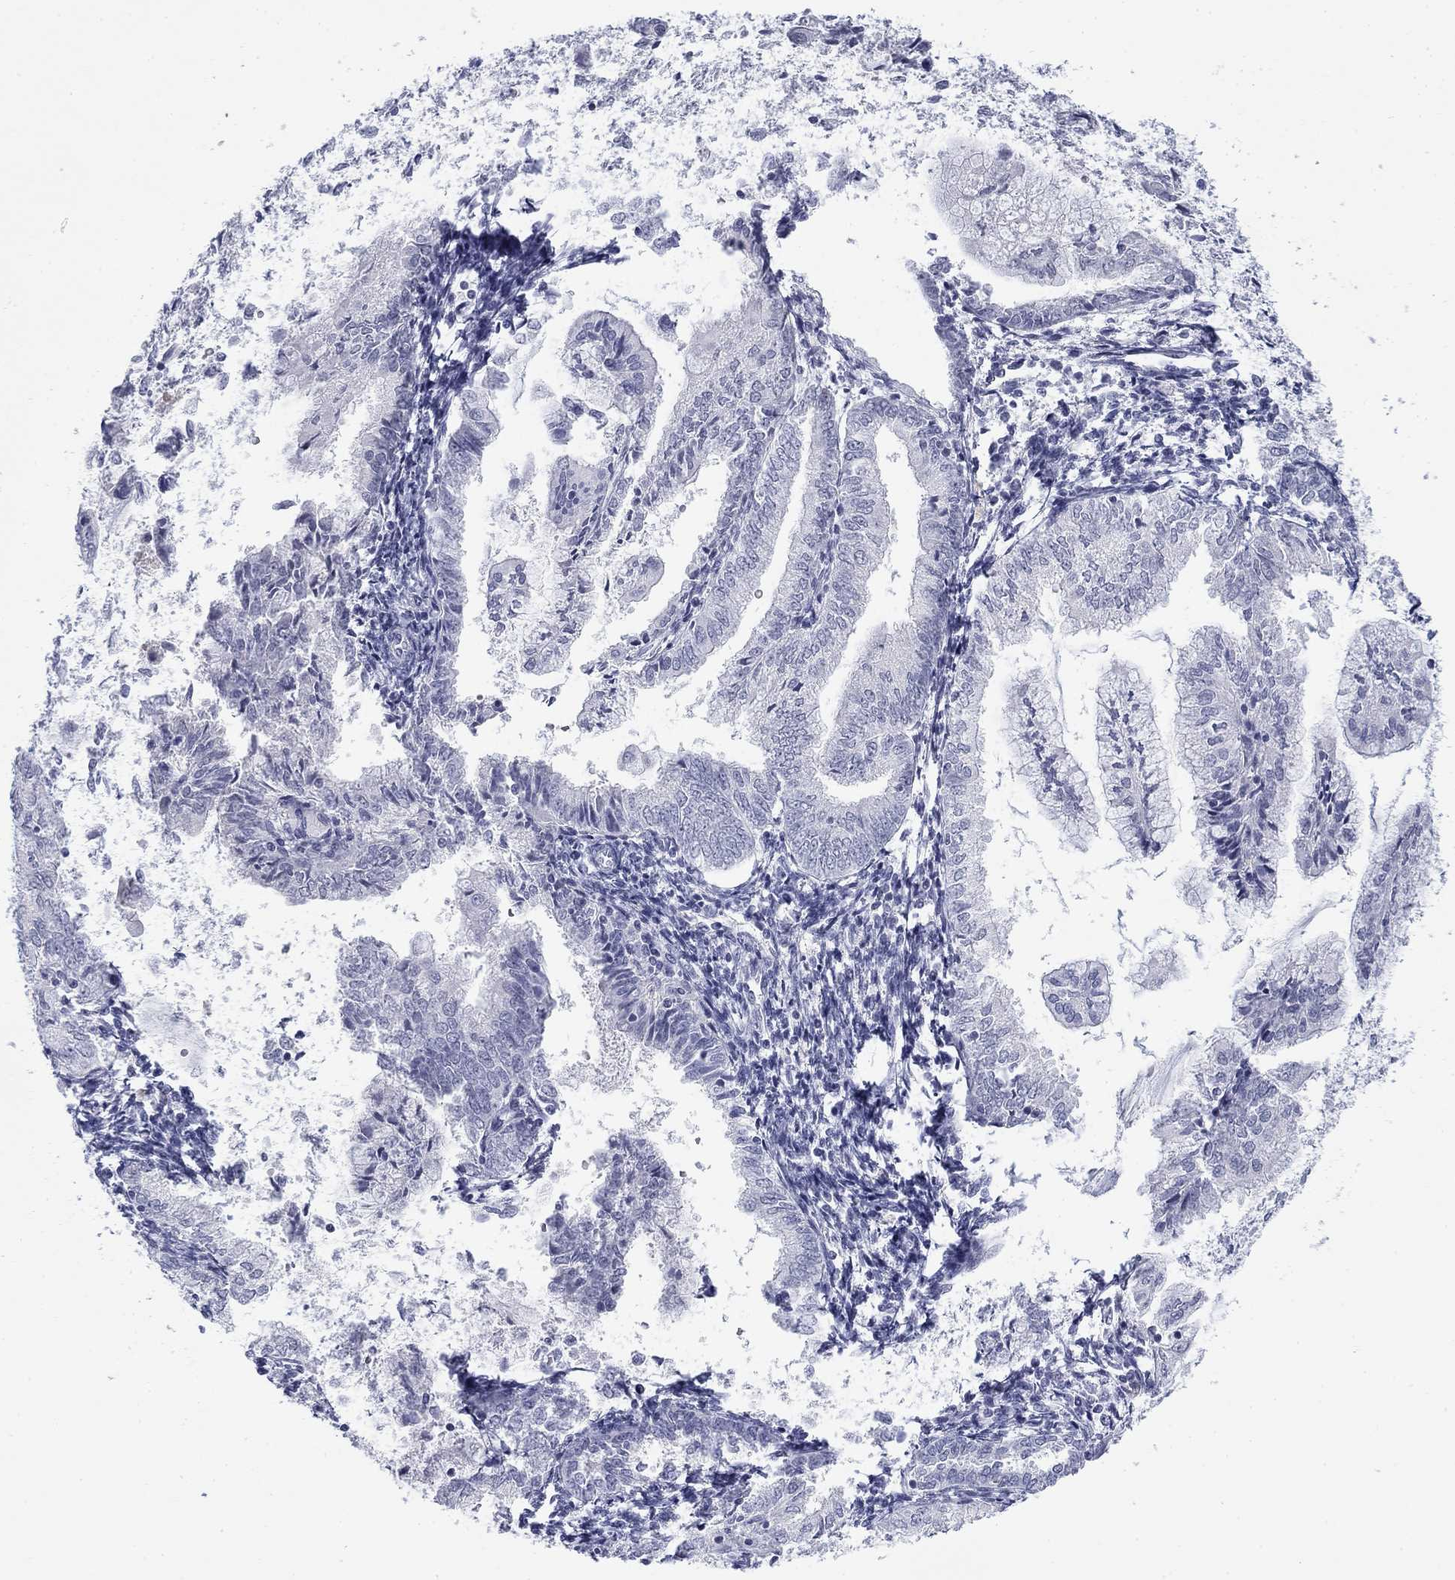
{"staining": {"intensity": "negative", "quantity": "none", "location": "none"}, "tissue": "endometrial cancer", "cell_type": "Tumor cells", "image_type": "cancer", "snomed": [{"axis": "morphology", "description": "Adenocarcinoma, NOS"}, {"axis": "topography", "description": "Endometrium"}], "caption": "Immunohistochemistry (IHC) photomicrograph of neoplastic tissue: human endometrial adenocarcinoma stained with DAB demonstrates no significant protein positivity in tumor cells. (Brightfield microscopy of DAB (3,3'-diaminobenzidine) immunohistochemistry (IHC) at high magnification).", "gene": "PRPH", "patient": {"sex": "female", "age": 56}}